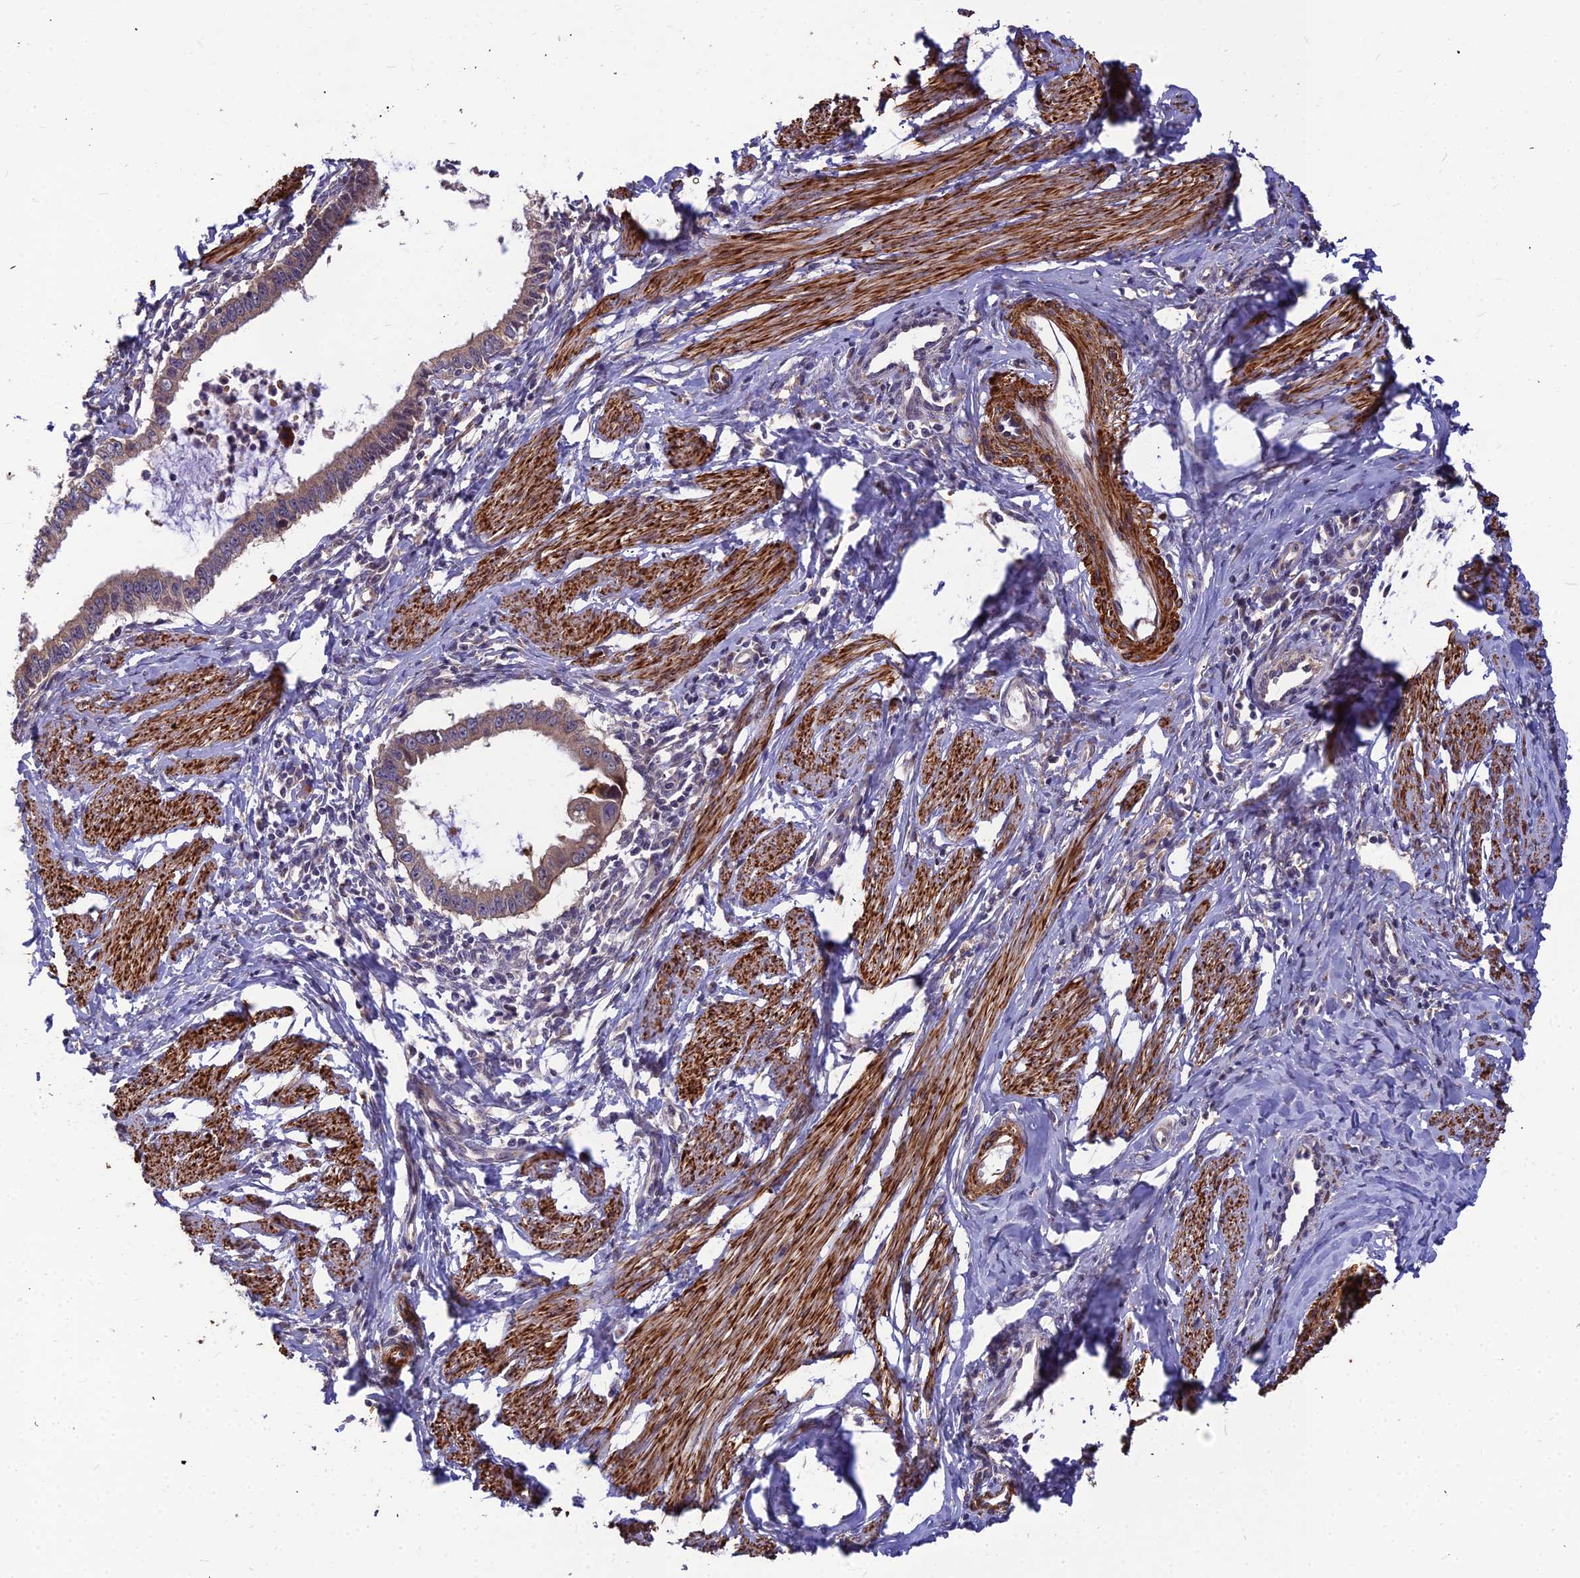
{"staining": {"intensity": "weak", "quantity": ">75%", "location": "cytoplasmic/membranous"}, "tissue": "cervical cancer", "cell_type": "Tumor cells", "image_type": "cancer", "snomed": [{"axis": "morphology", "description": "Adenocarcinoma, NOS"}, {"axis": "topography", "description": "Cervix"}], "caption": "The micrograph displays a brown stain indicating the presence of a protein in the cytoplasmic/membranous of tumor cells in cervical cancer.", "gene": "LEKR1", "patient": {"sex": "female", "age": 36}}